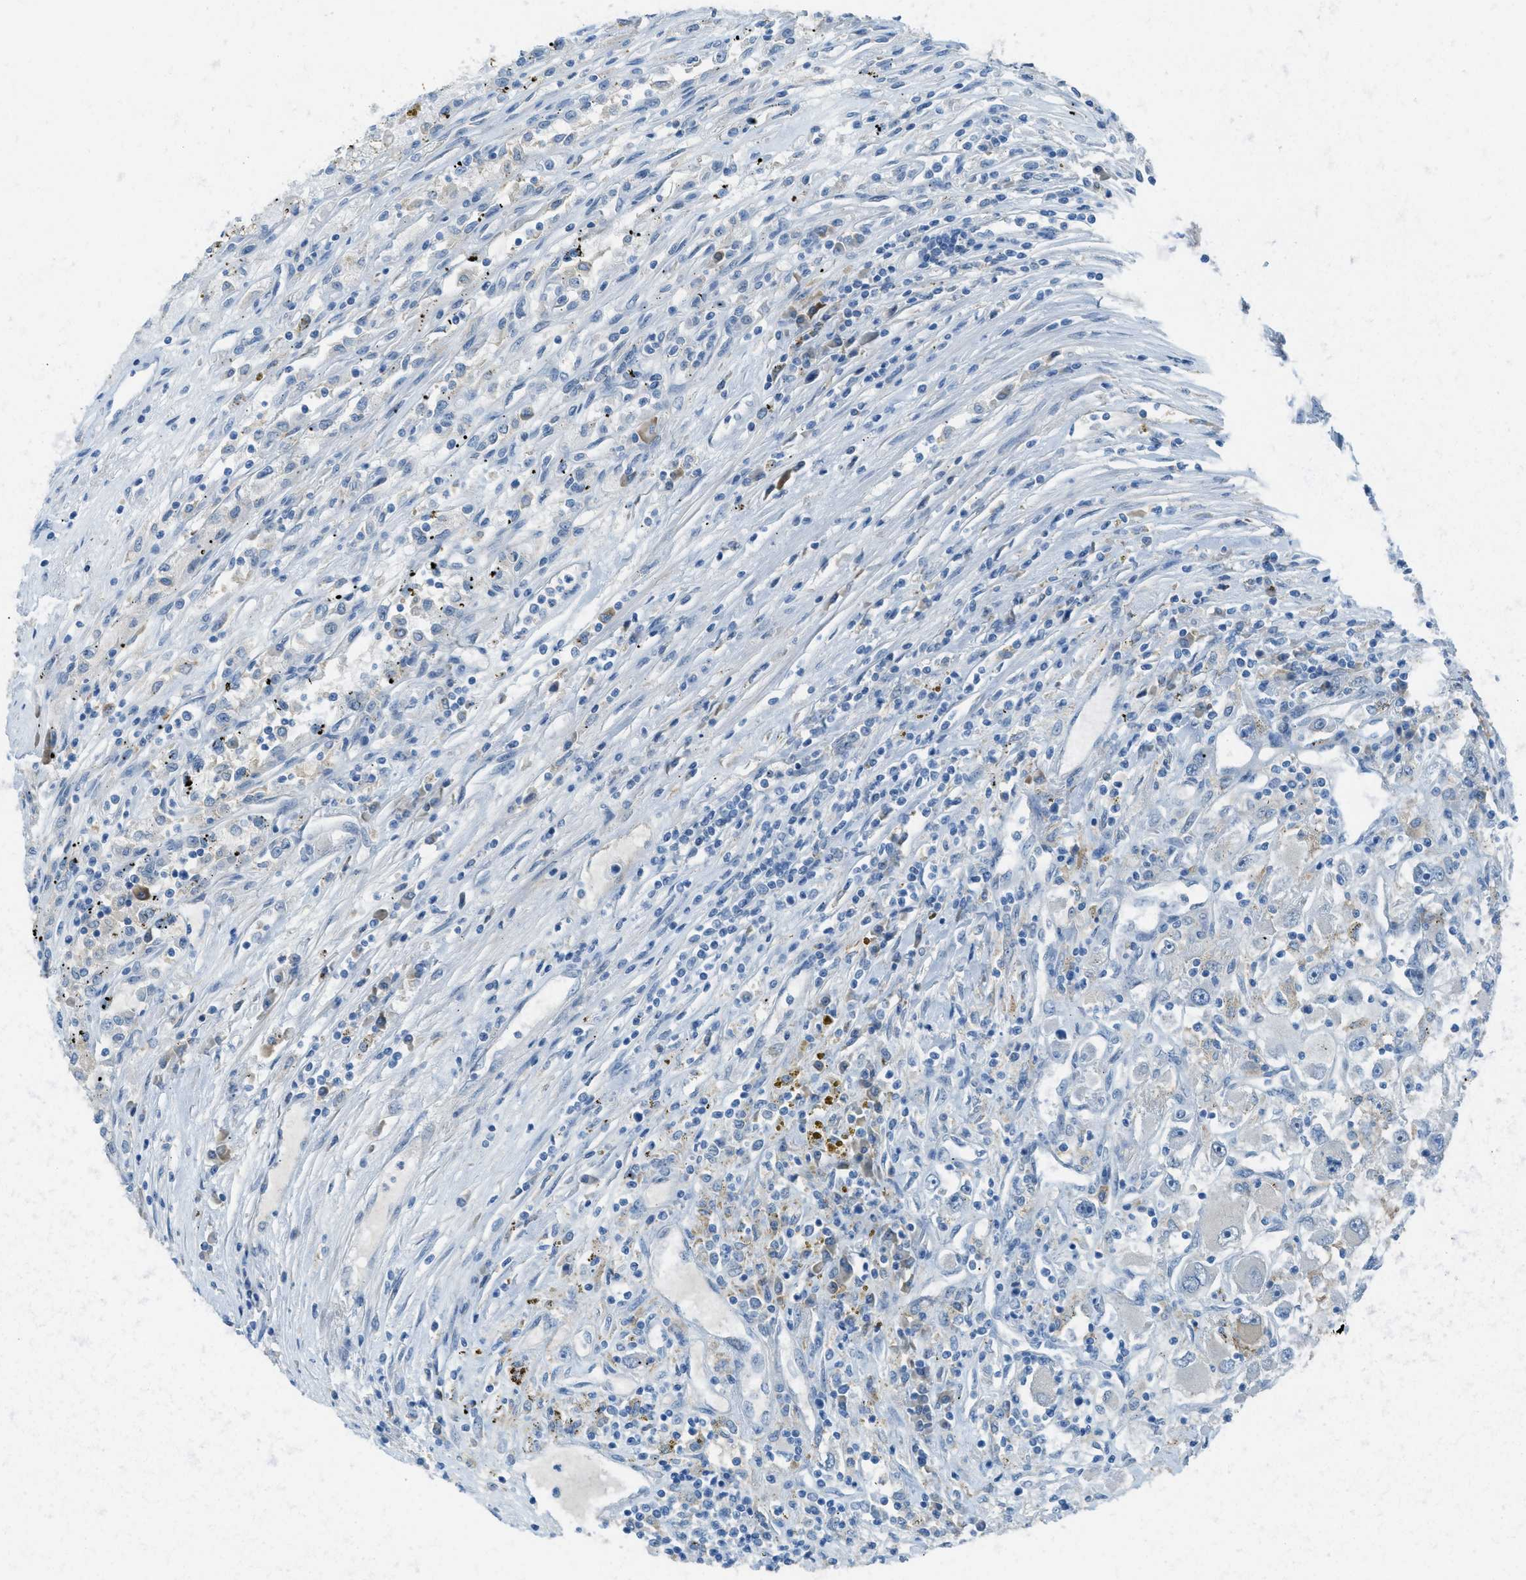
{"staining": {"intensity": "negative", "quantity": "none", "location": "none"}, "tissue": "renal cancer", "cell_type": "Tumor cells", "image_type": "cancer", "snomed": [{"axis": "morphology", "description": "Adenocarcinoma, NOS"}, {"axis": "topography", "description": "Kidney"}], "caption": "IHC of human renal cancer (adenocarcinoma) displays no positivity in tumor cells.", "gene": "KLHL8", "patient": {"sex": "female", "age": 52}}